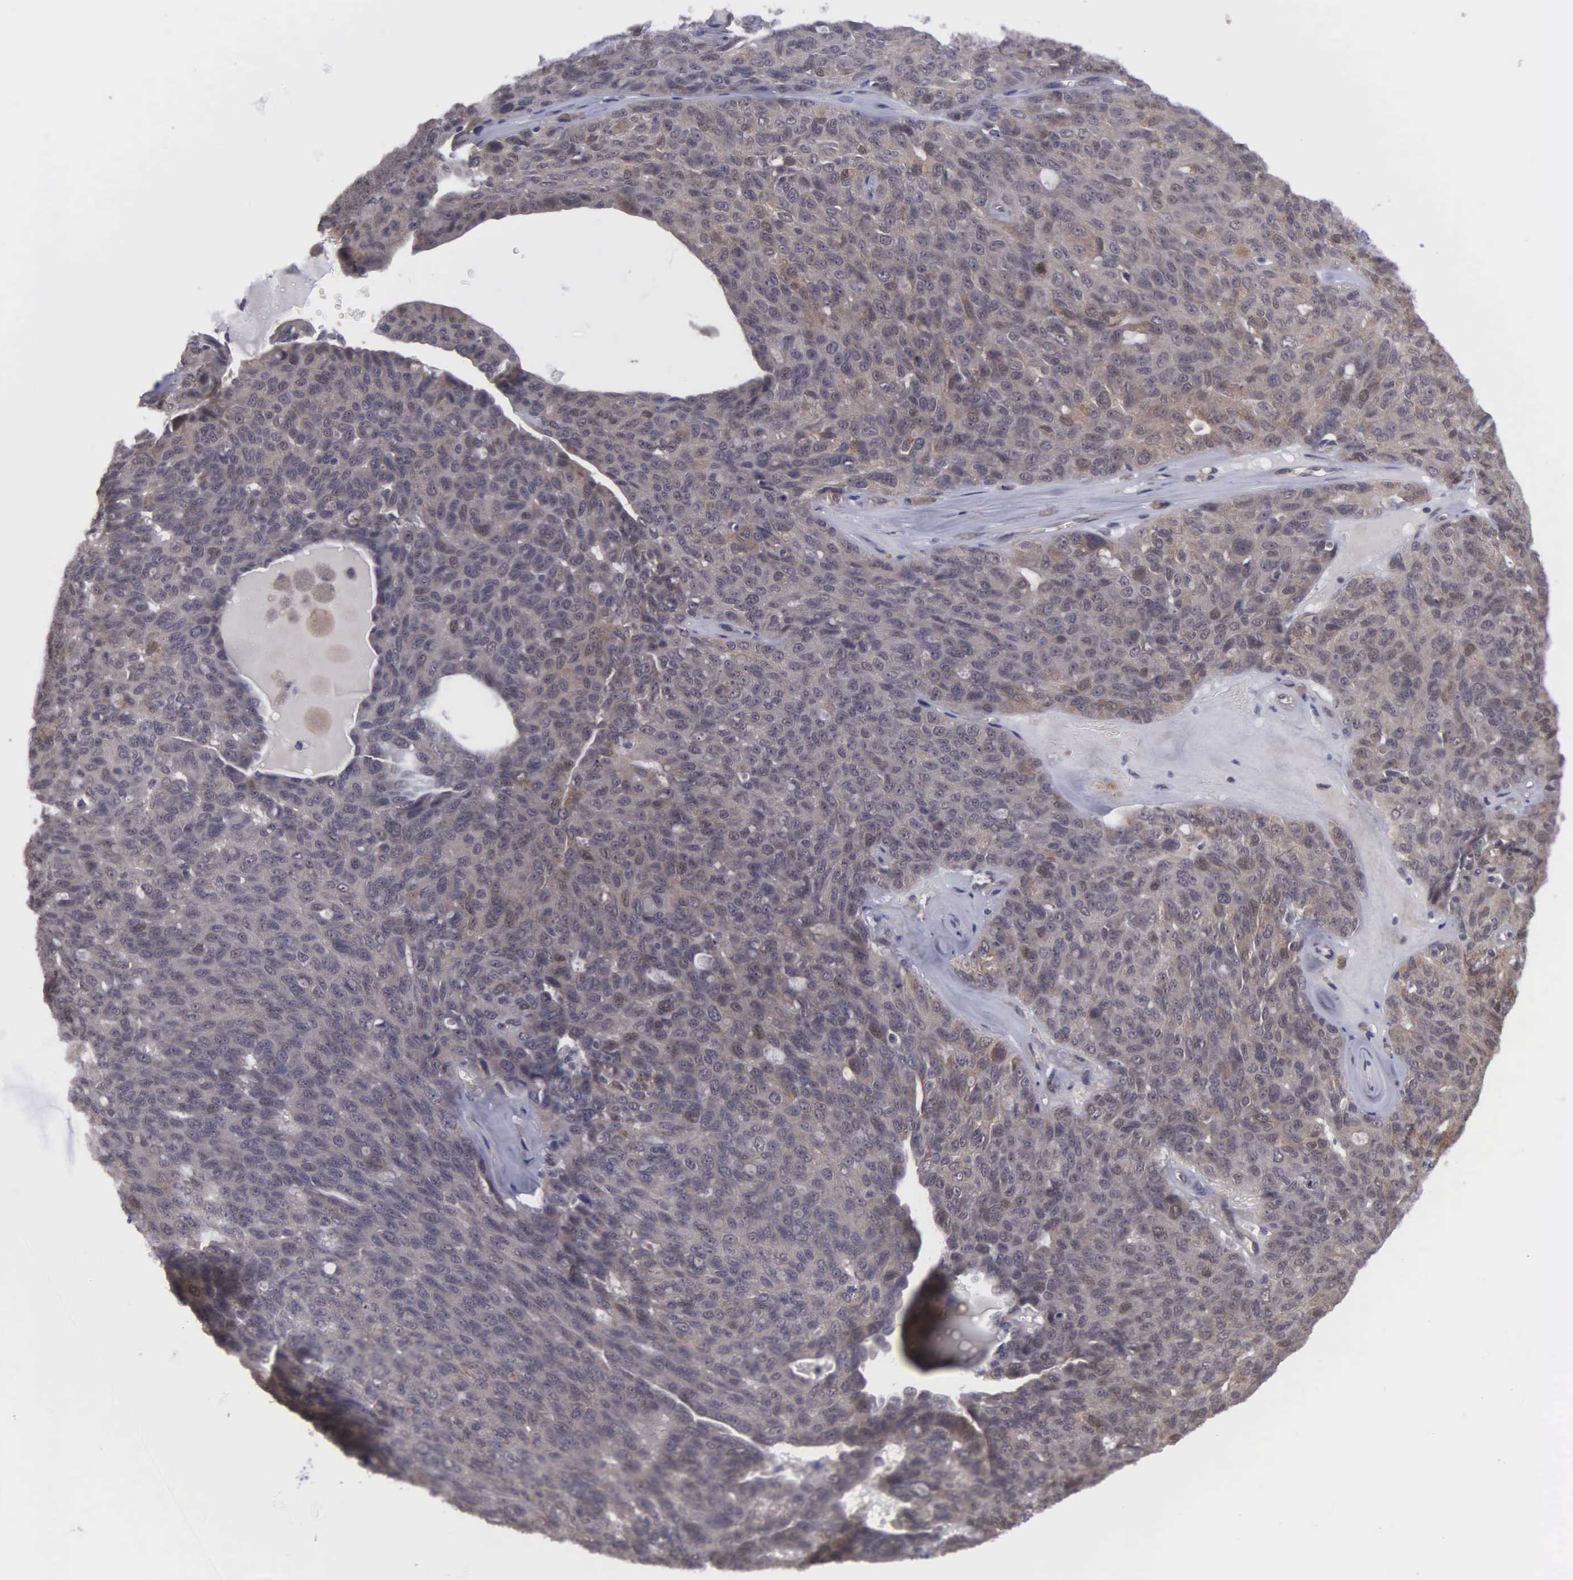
{"staining": {"intensity": "weak", "quantity": "25%-75%", "location": "cytoplasmic/membranous,nuclear"}, "tissue": "ovarian cancer", "cell_type": "Tumor cells", "image_type": "cancer", "snomed": [{"axis": "morphology", "description": "Carcinoma, endometroid"}, {"axis": "topography", "description": "Ovary"}], "caption": "Immunohistochemical staining of human endometroid carcinoma (ovarian) reveals low levels of weak cytoplasmic/membranous and nuclear staining in about 25%-75% of tumor cells.", "gene": "MAP3K9", "patient": {"sex": "female", "age": 60}}